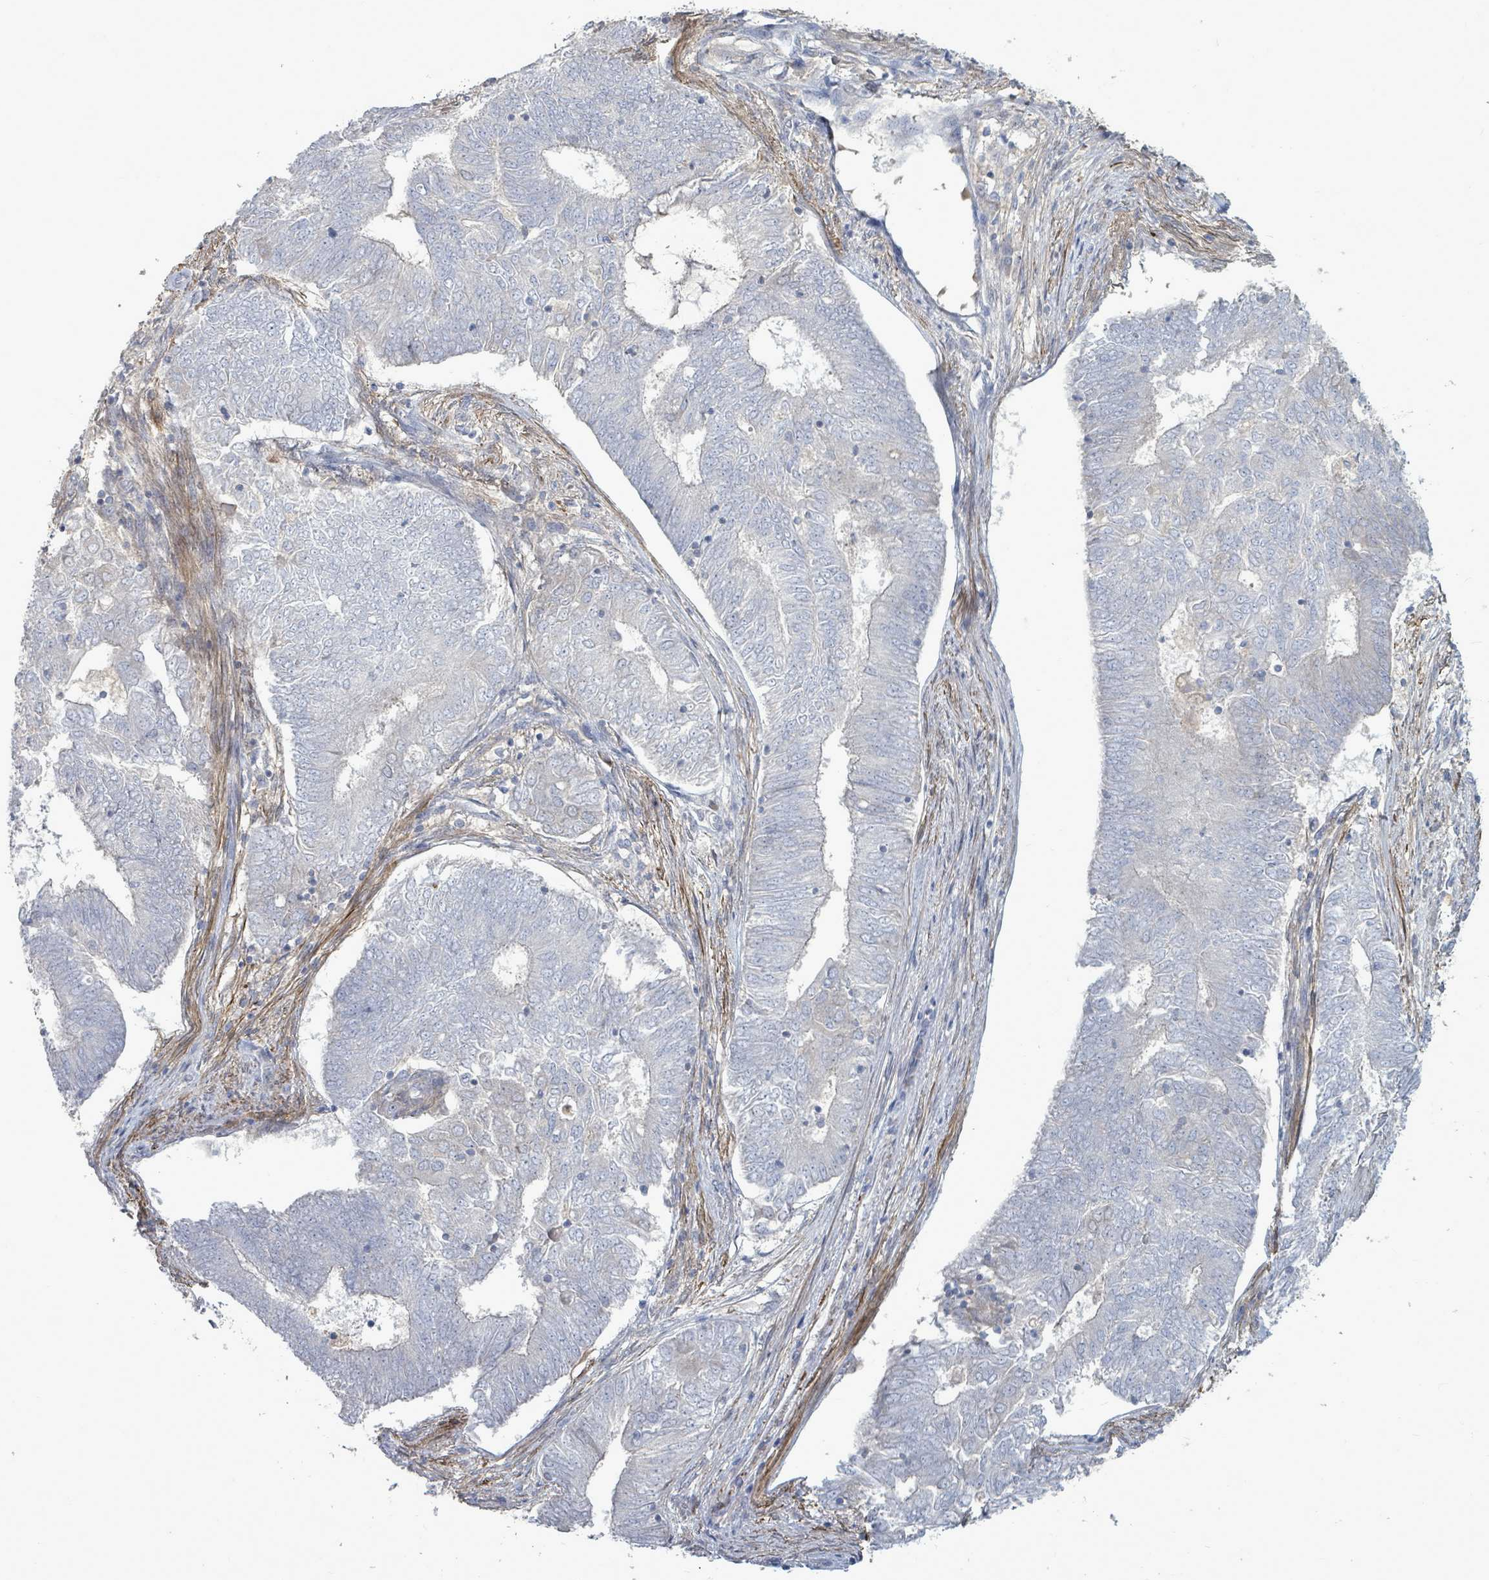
{"staining": {"intensity": "negative", "quantity": "none", "location": "none"}, "tissue": "endometrial cancer", "cell_type": "Tumor cells", "image_type": "cancer", "snomed": [{"axis": "morphology", "description": "Adenocarcinoma, NOS"}, {"axis": "topography", "description": "Endometrium"}], "caption": "IHC photomicrograph of neoplastic tissue: endometrial cancer stained with DAB (3,3'-diaminobenzidine) shows no significant protein expression in tumor cells.", "gene": "ARGFX", "patient": {"sex": "female", "age": 62}}